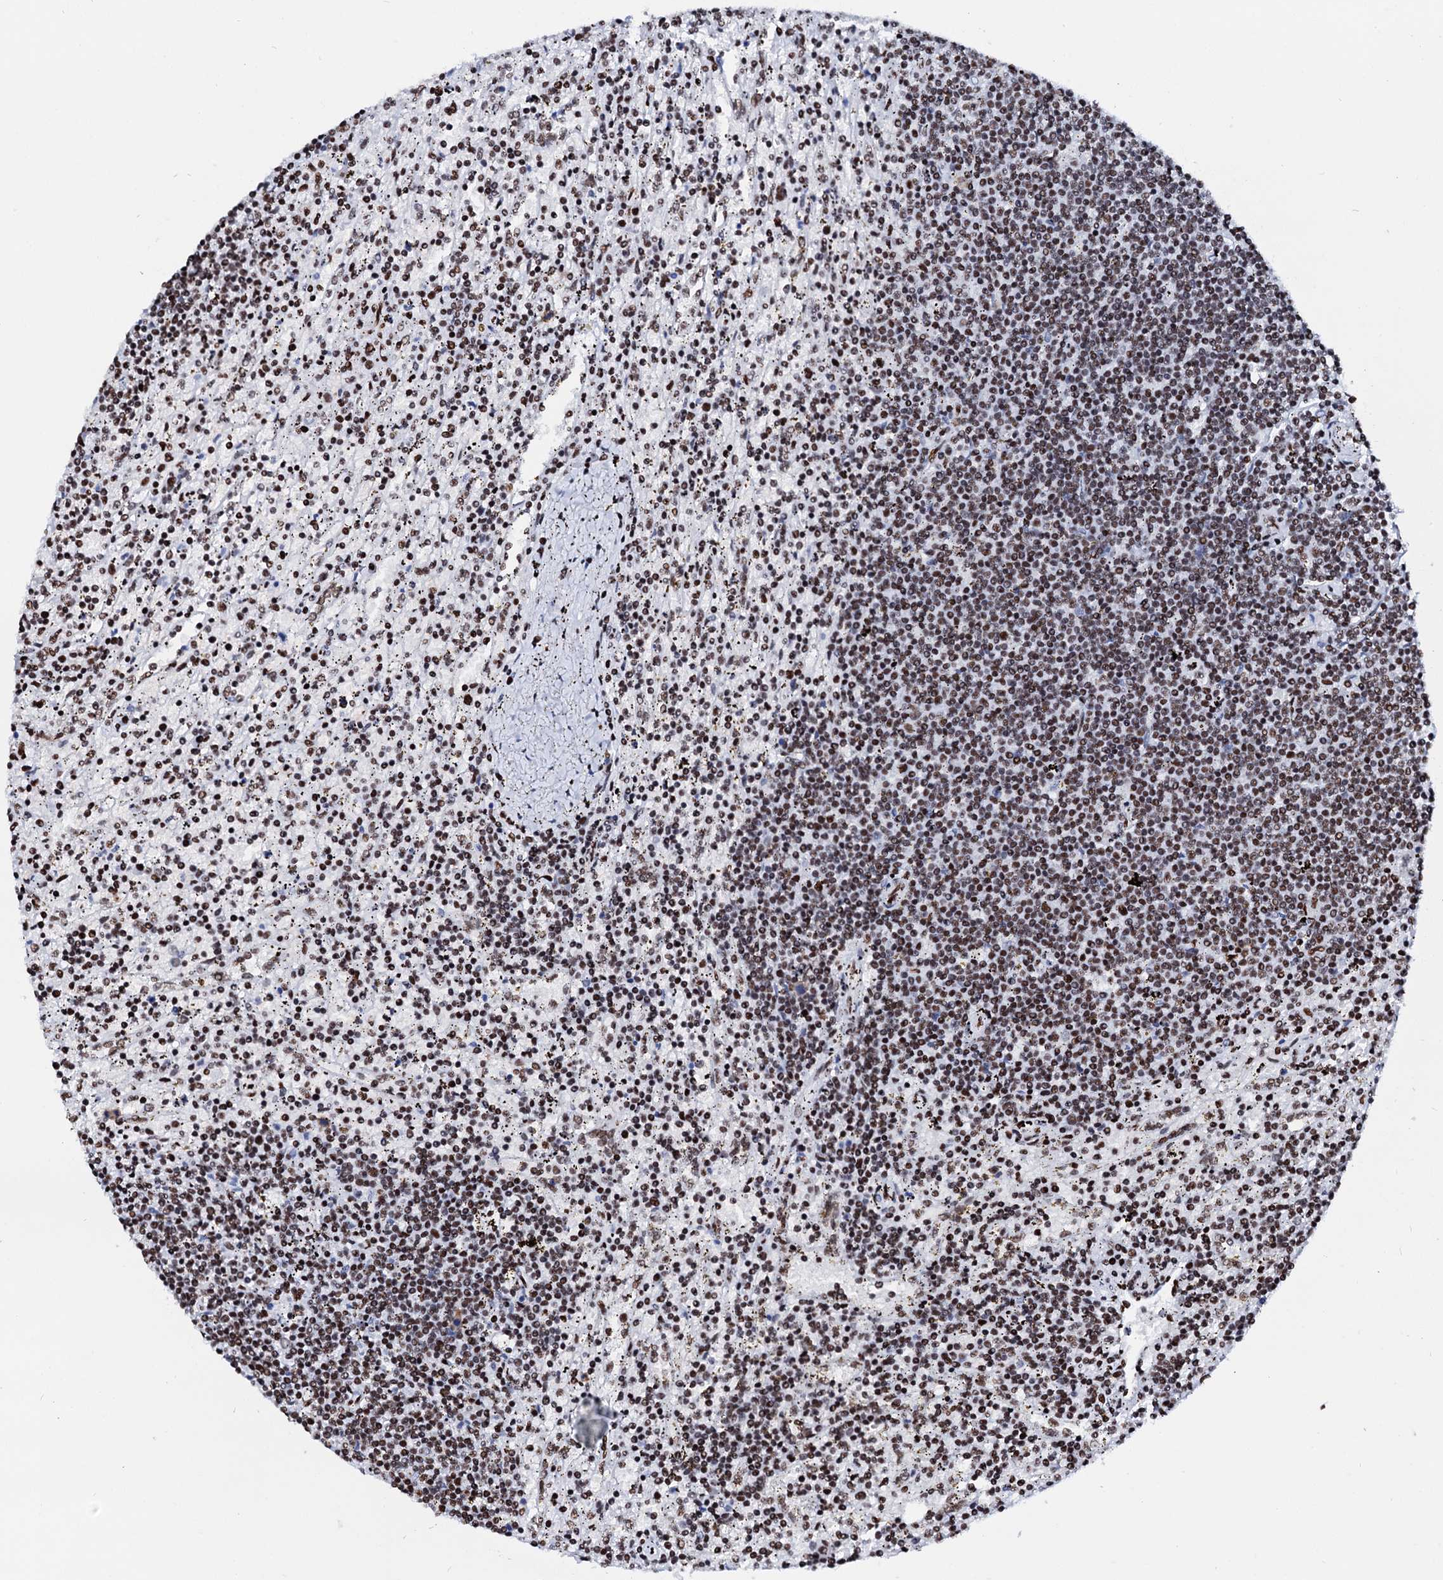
{"staining": {"intensity": "moderate", "quantity": ">75%", "location": "nuclear"}, "tissue": "lymphoma", "cell_type": "Tumor cells", "image_type": "cancer", "snomed": [{"axis": "morphology", "description": "Malignant lymphoma, non-Hodgkin's type, Low grade"}, {"axis": "topography", "description": "Spleen"}], "caption": "The photomicrograph displays immunohistochemical staining of lymphoma. There is moderate nuclear expression is appreciated in about >75% of tumor cells.", "gene": "RALY", "patient": {"sex": "male", "age": 76}}